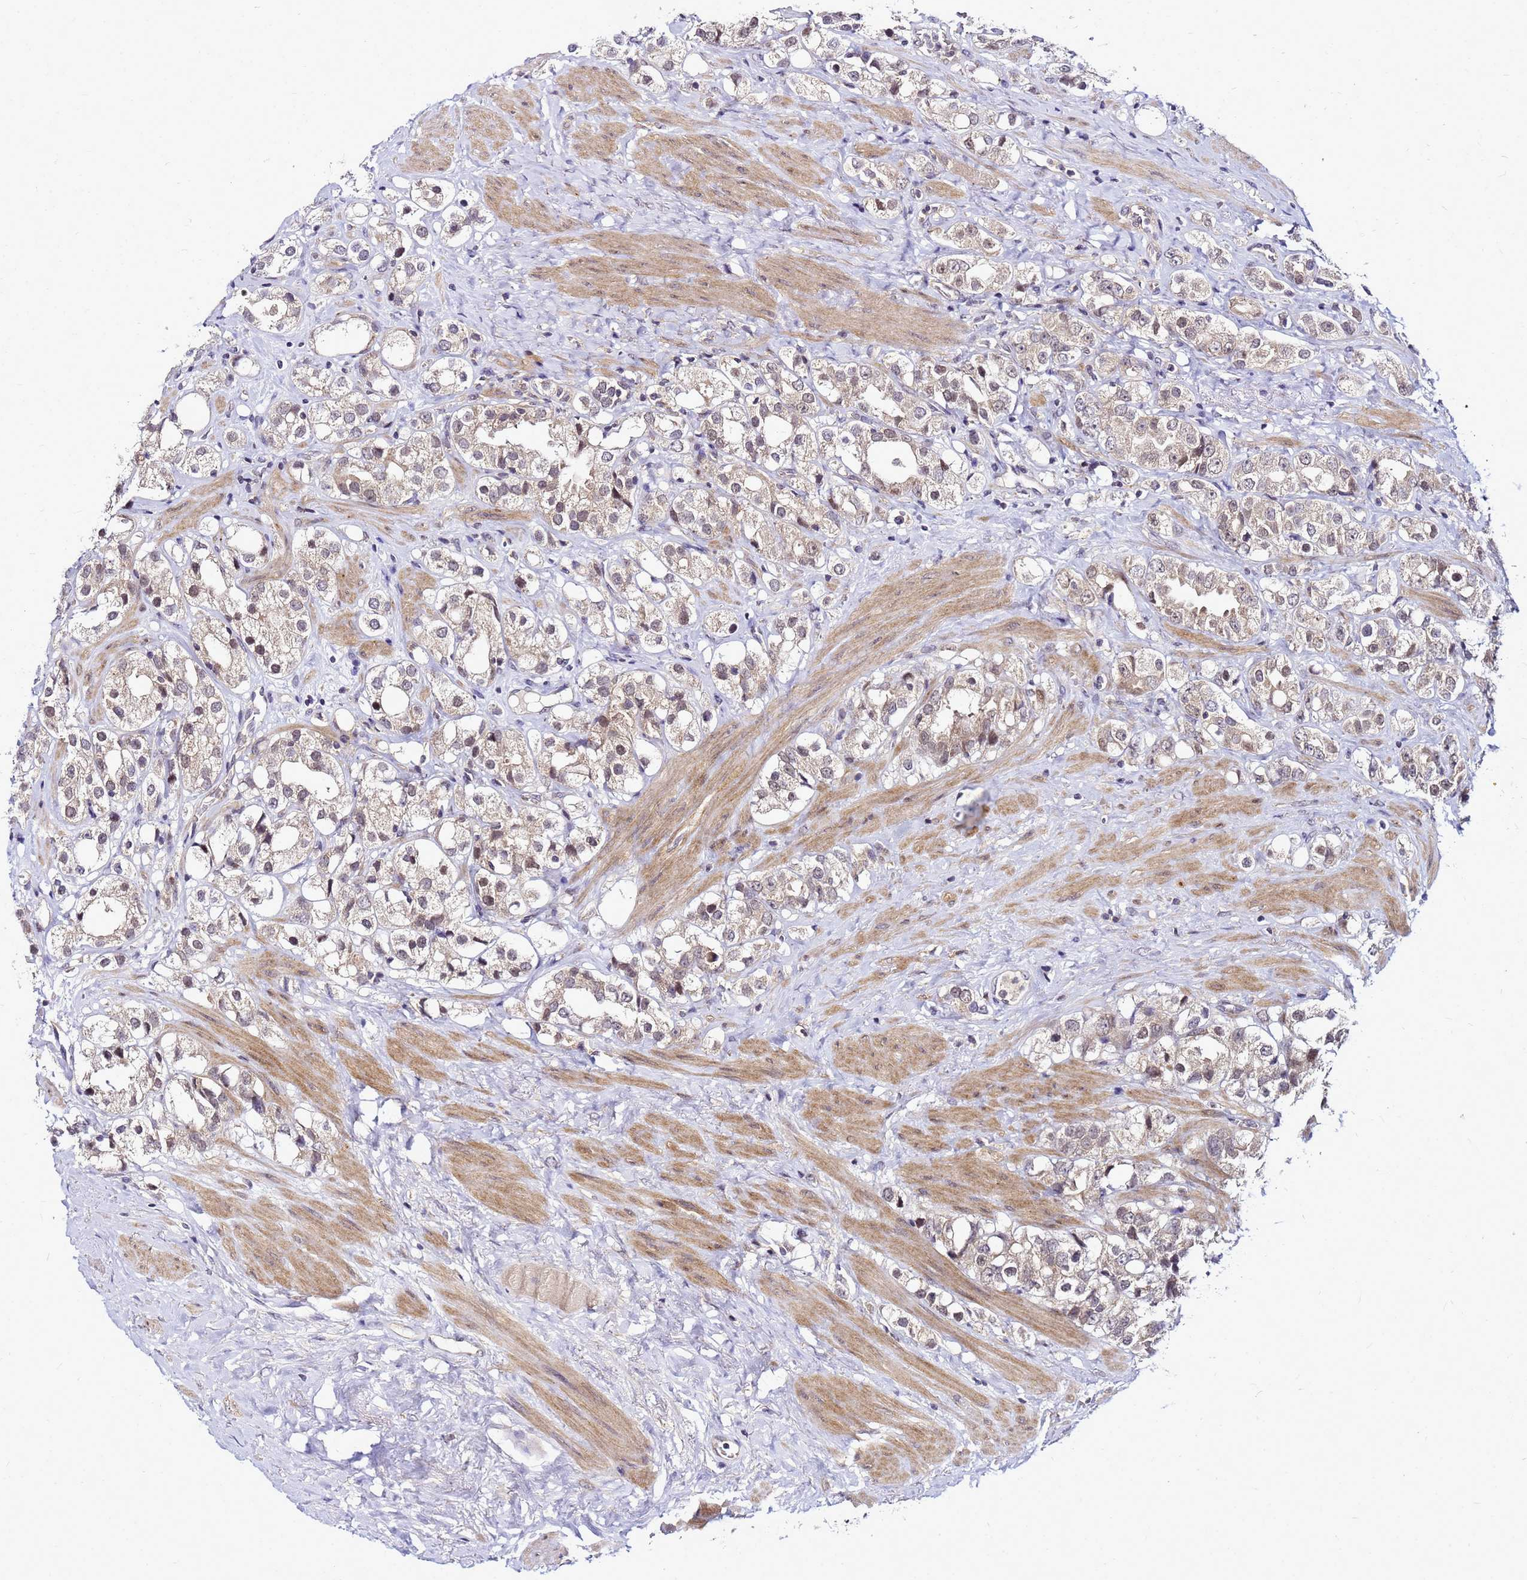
{"staining": {"intensity": "weak", "quantity": "25%-75%", "location": "cytoplasmic/membranous"}, "tissue": "prostate cancer", "cell_type": "Tumor cells", "image_type": "cancer", "snomed": [{"axis": "morphology", "description": "Adenocarcinoma, NOS"}, {"axis": "topography", "description": "Prostate"}], "caption": "This photomicrograph reveals IHC staining of prostate cancer (adenocarcinoma), with low weak cytoplasmic/membranous staining in approximately 25%-75% of tumor cells.", "gene": "SAT1", "patient": {"sex": "male", "age": 79}}